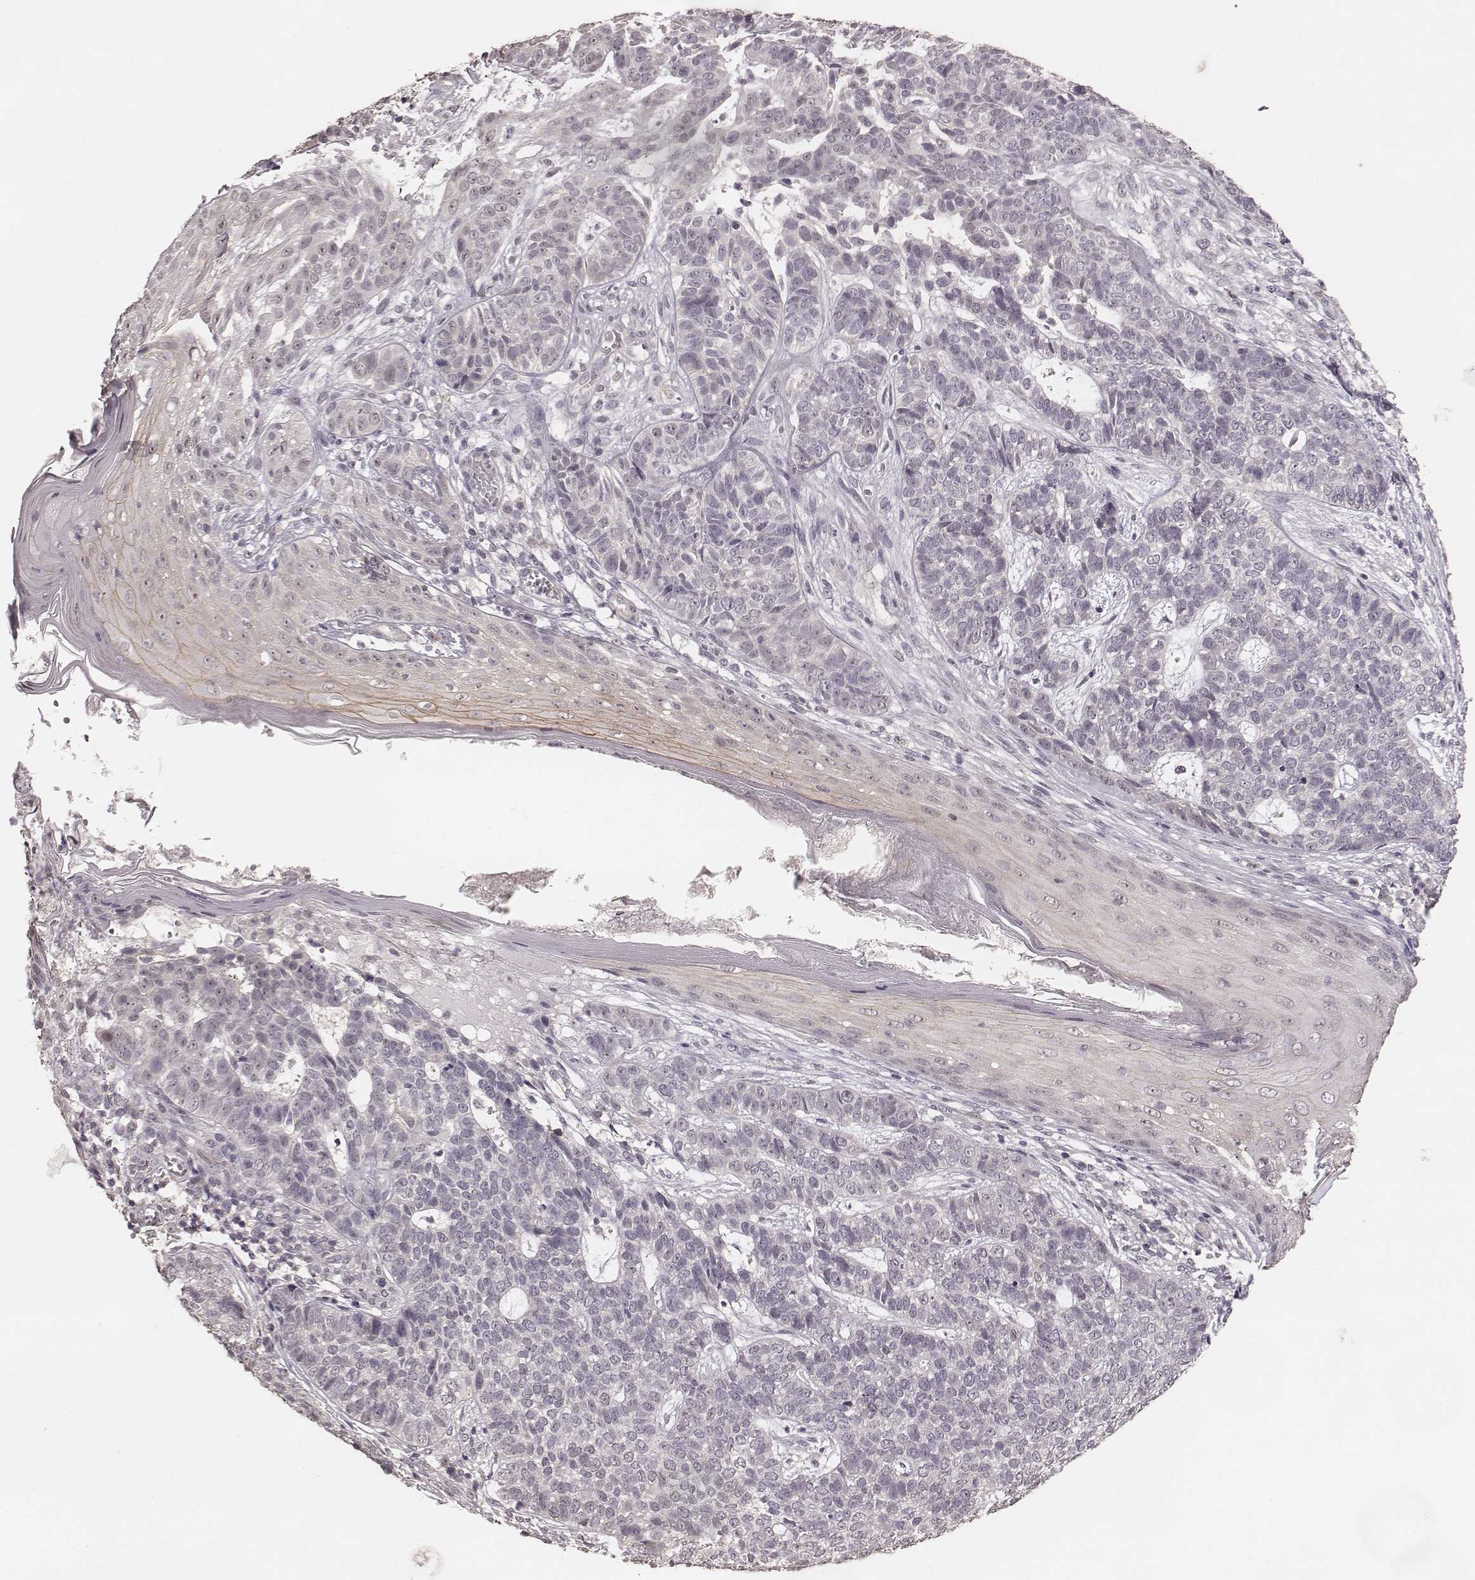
{"staining": {"intensity": "negative", "quantity": "none", "location": "none"}, "tissue": "skin cancer", "cell_type": "Tumor cells", "image_type": "cancer", "snomed": [{"axis": "morphology", "description": "Basal cell carcinoma"}, {"axis": "topography", "description": "Skin"}], "caption": "Tumor cells show no significant expression in skin basal cell carcinoma. (DAB (3,3'-diaminobenzidine) IHC visualized using brightfield microscopy, high magnification).", "gene": "LY6K", "patient": {"sex": "female", "age": 69}}